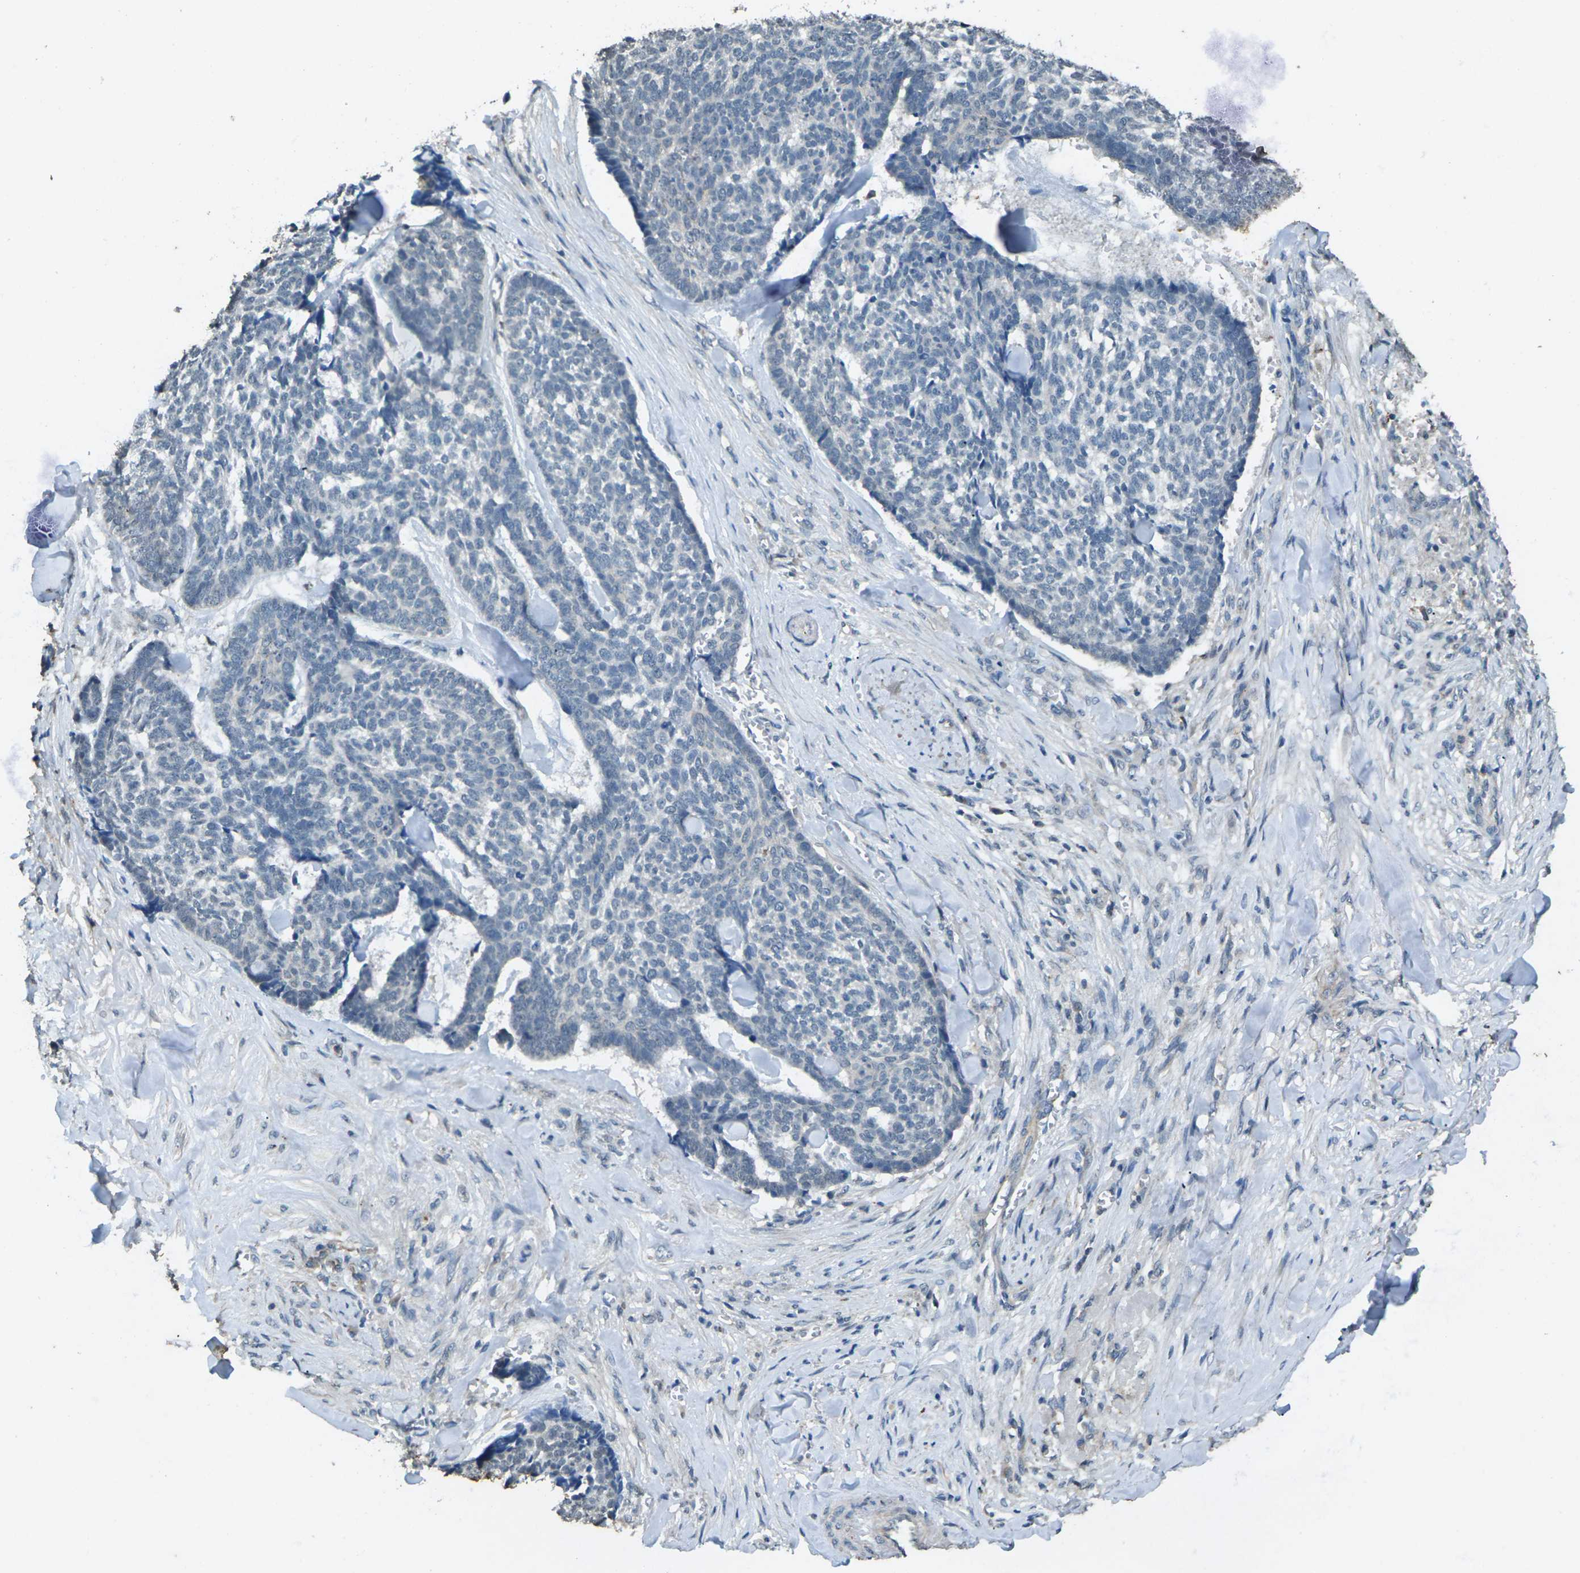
{"staining": {"intensity": "negative", "quantity": "none", "location": "none"}, "tissue": "skin cancer", "cell_type": "Tumor cells", "image_type": "cancer", "snomed": [{"axis": "morphology", "description": "Basal cell carcinoma"}, {"axis": "topography", "description": "Skin"}], "caption": "Tumor cells show no significant protein expression in skin cancer.", "gene": "SIGLEC14", "patient": {"sex": "male", "age": 84}}